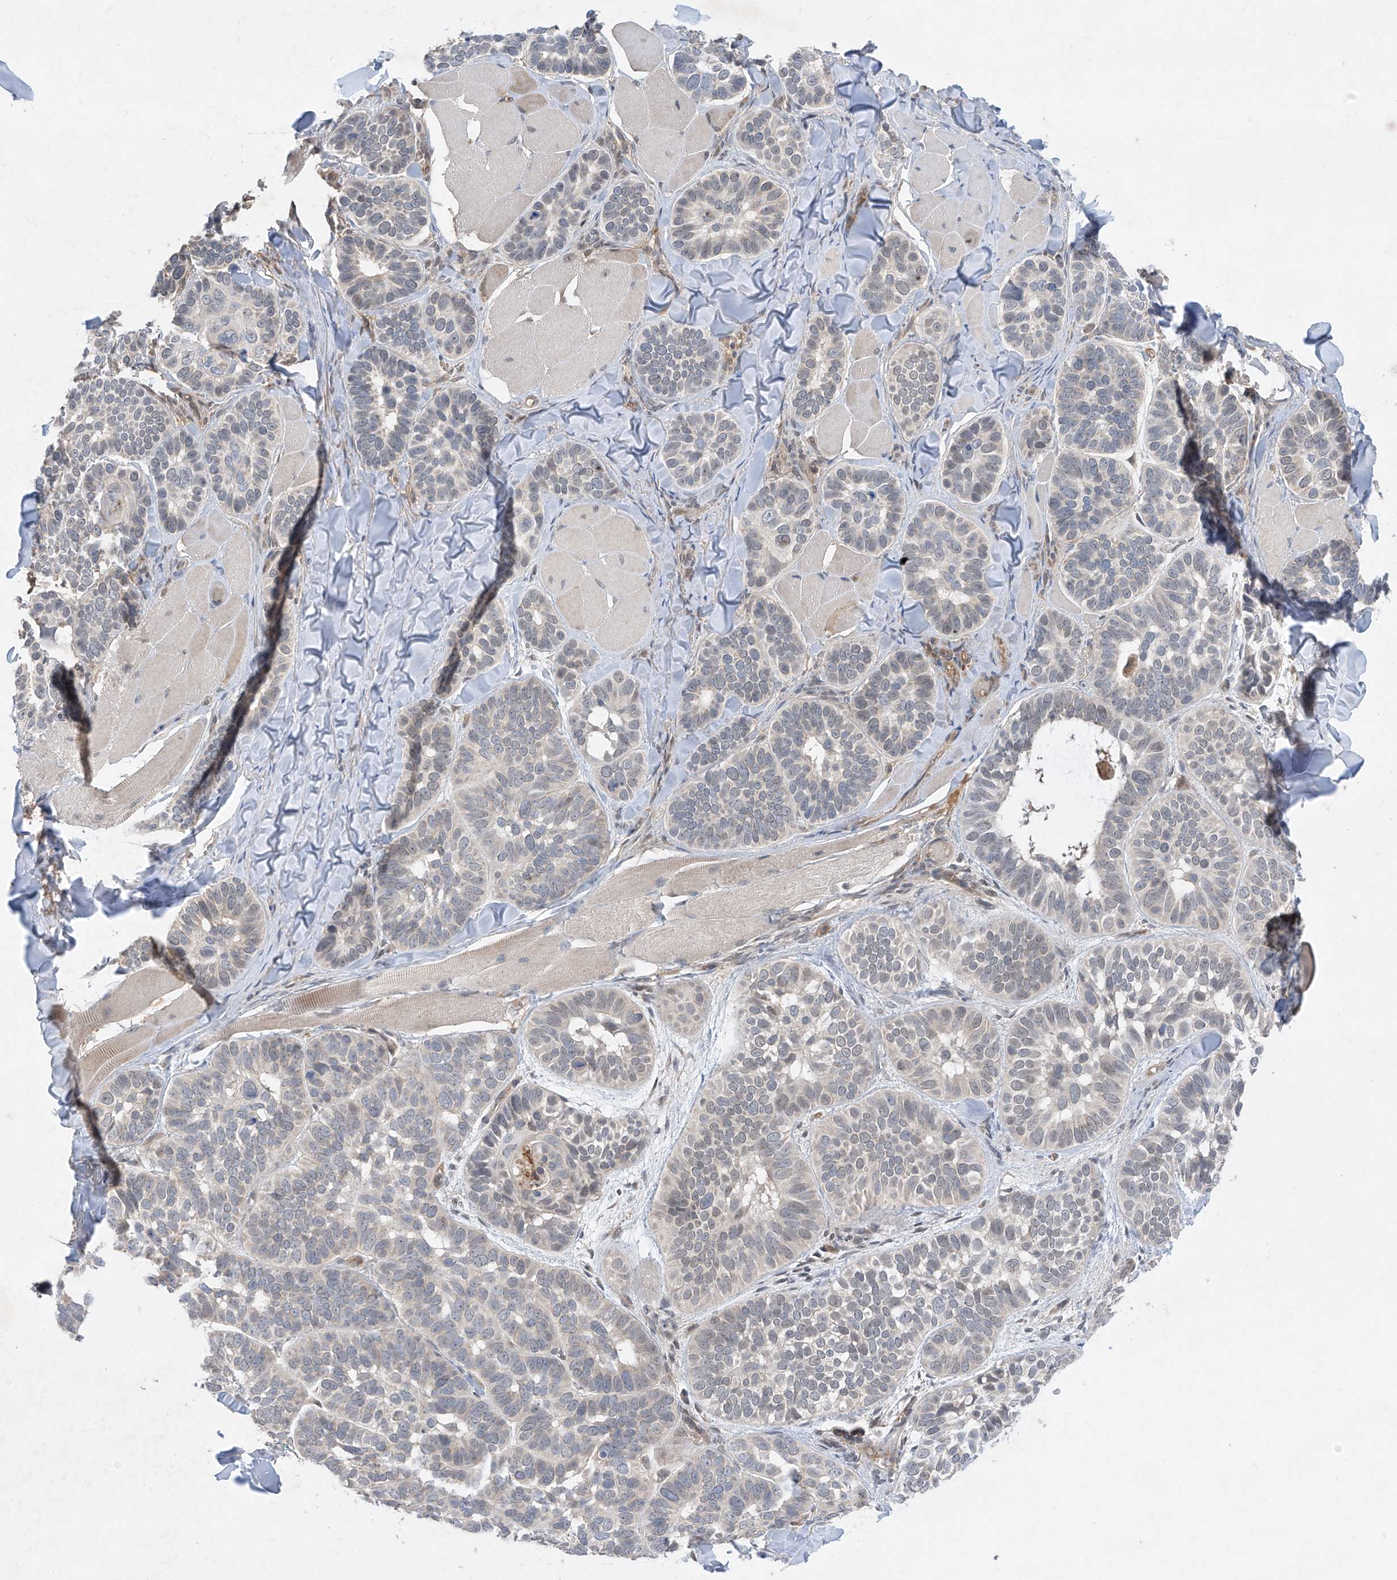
{"staining": {"intensity": "negative", "quantity": "none", "location": "none"}, "tissue": "skin cancer", "cell_type": "Tumor cells", "image_type": "cancer", "snomed": [{"axis": "morphology", "description": "Basal cell carcinoma"}, {"axis": "topography", "description": "Skin"}], "caption": "A high-resolution histopathology image shows IHC staining of skin basal cell carcinoma, which displays no significant staining in tumor cells.", "gene": "ZNF358", "patient": {"sex": "male", "age": 62}}